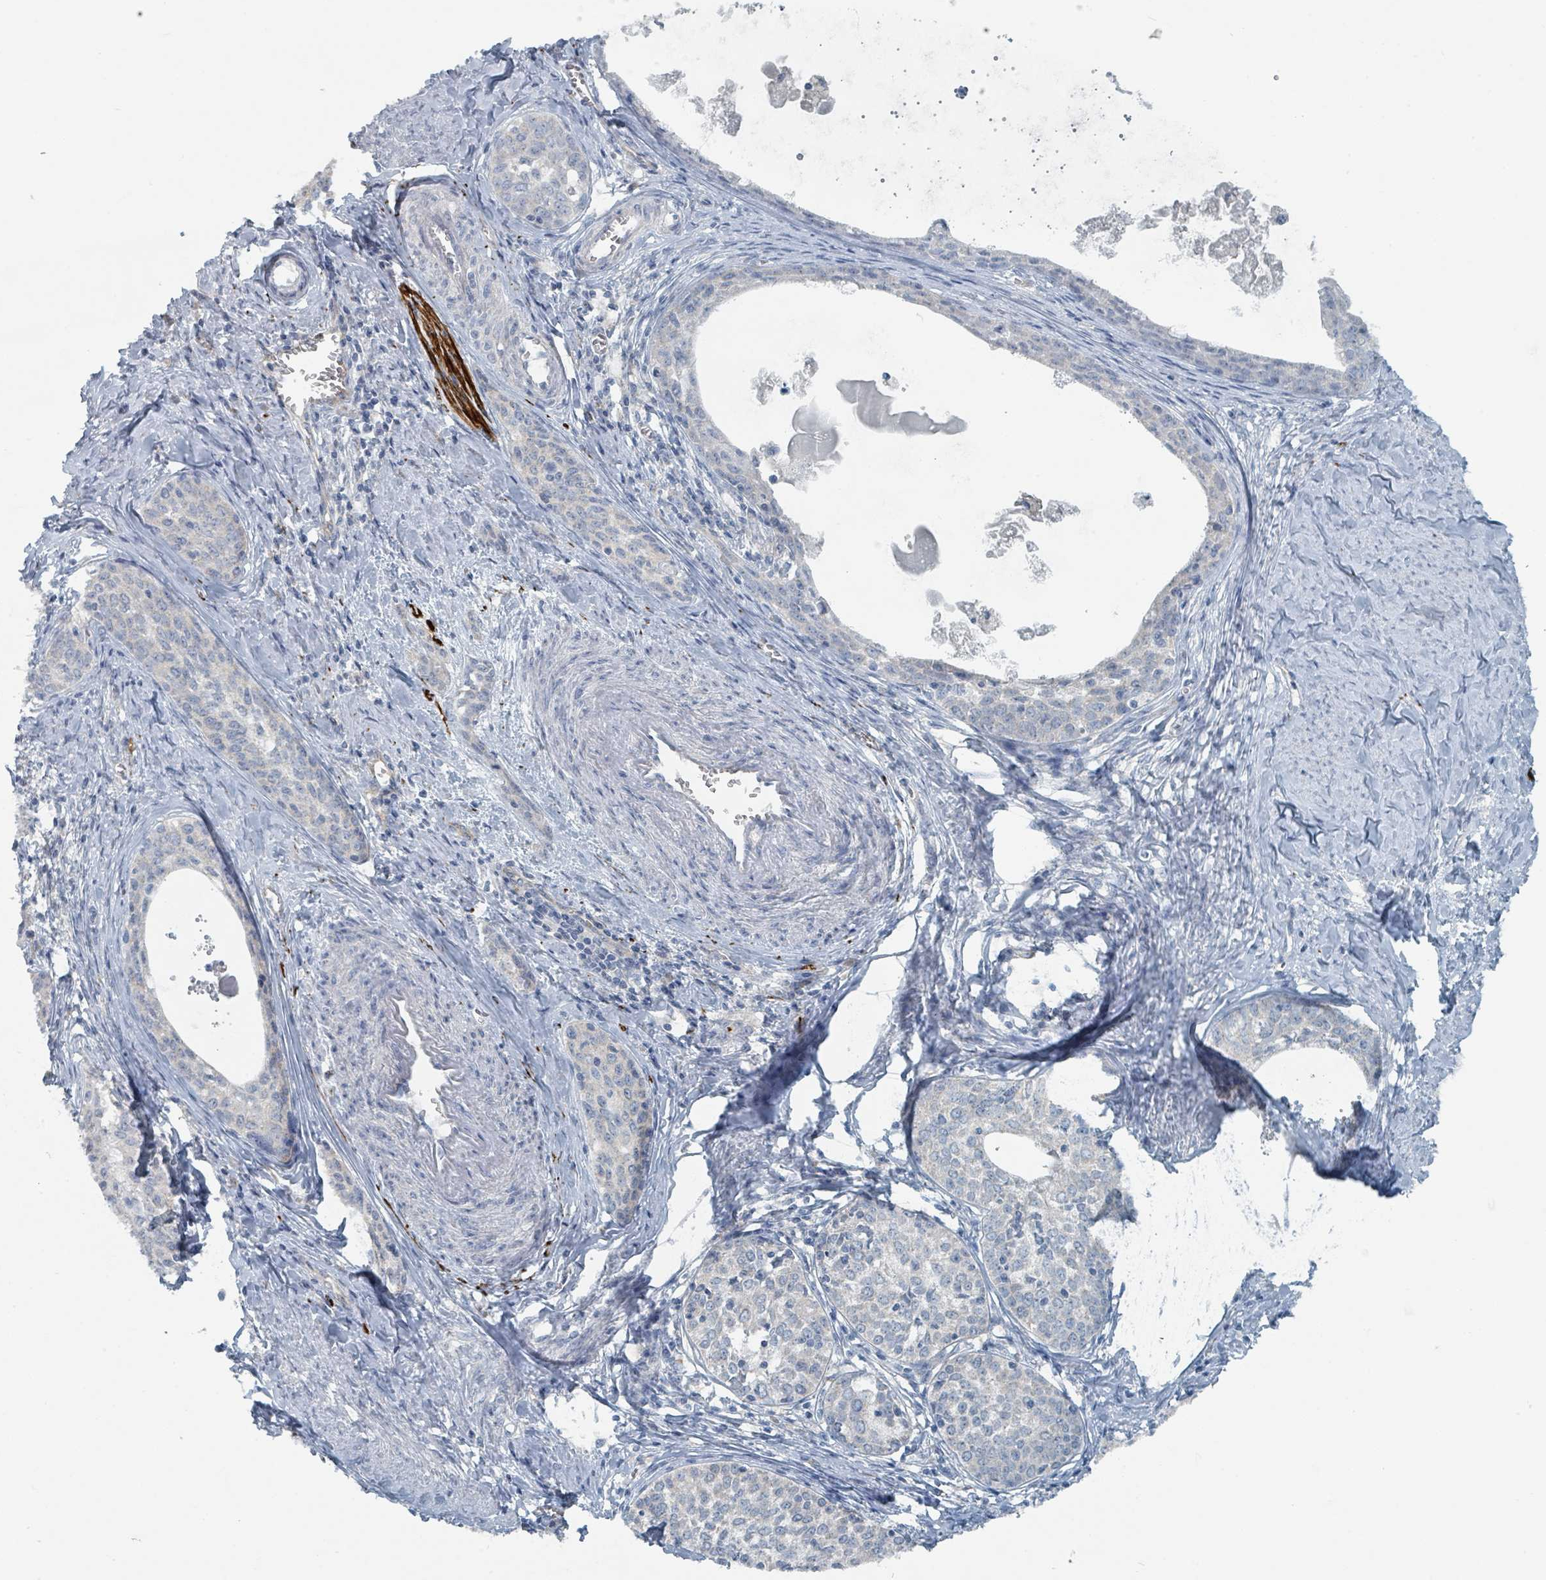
{"staining": {"intensity": "negative", "quantity": "none", "location": "none"}, "tissue": "cervical cancer", "cell_type": "Tumor cells", "image_type": "cancer", "snomed": [{"axis": "morphology", "description": "Squamous cell carcinoma, NOS"}, {"axis": "morphology", "description": "Adenocarcinoma, NOS"}, {"axis": "topography", "description": "Cervix"}], "caption": "DAB immunohistochemical staining of human adenocarcinoma (cervical) exhibits no significant expression in tumor cells.", "gene": "RASA4", "patient": {"sex": "female", "age": 52}}